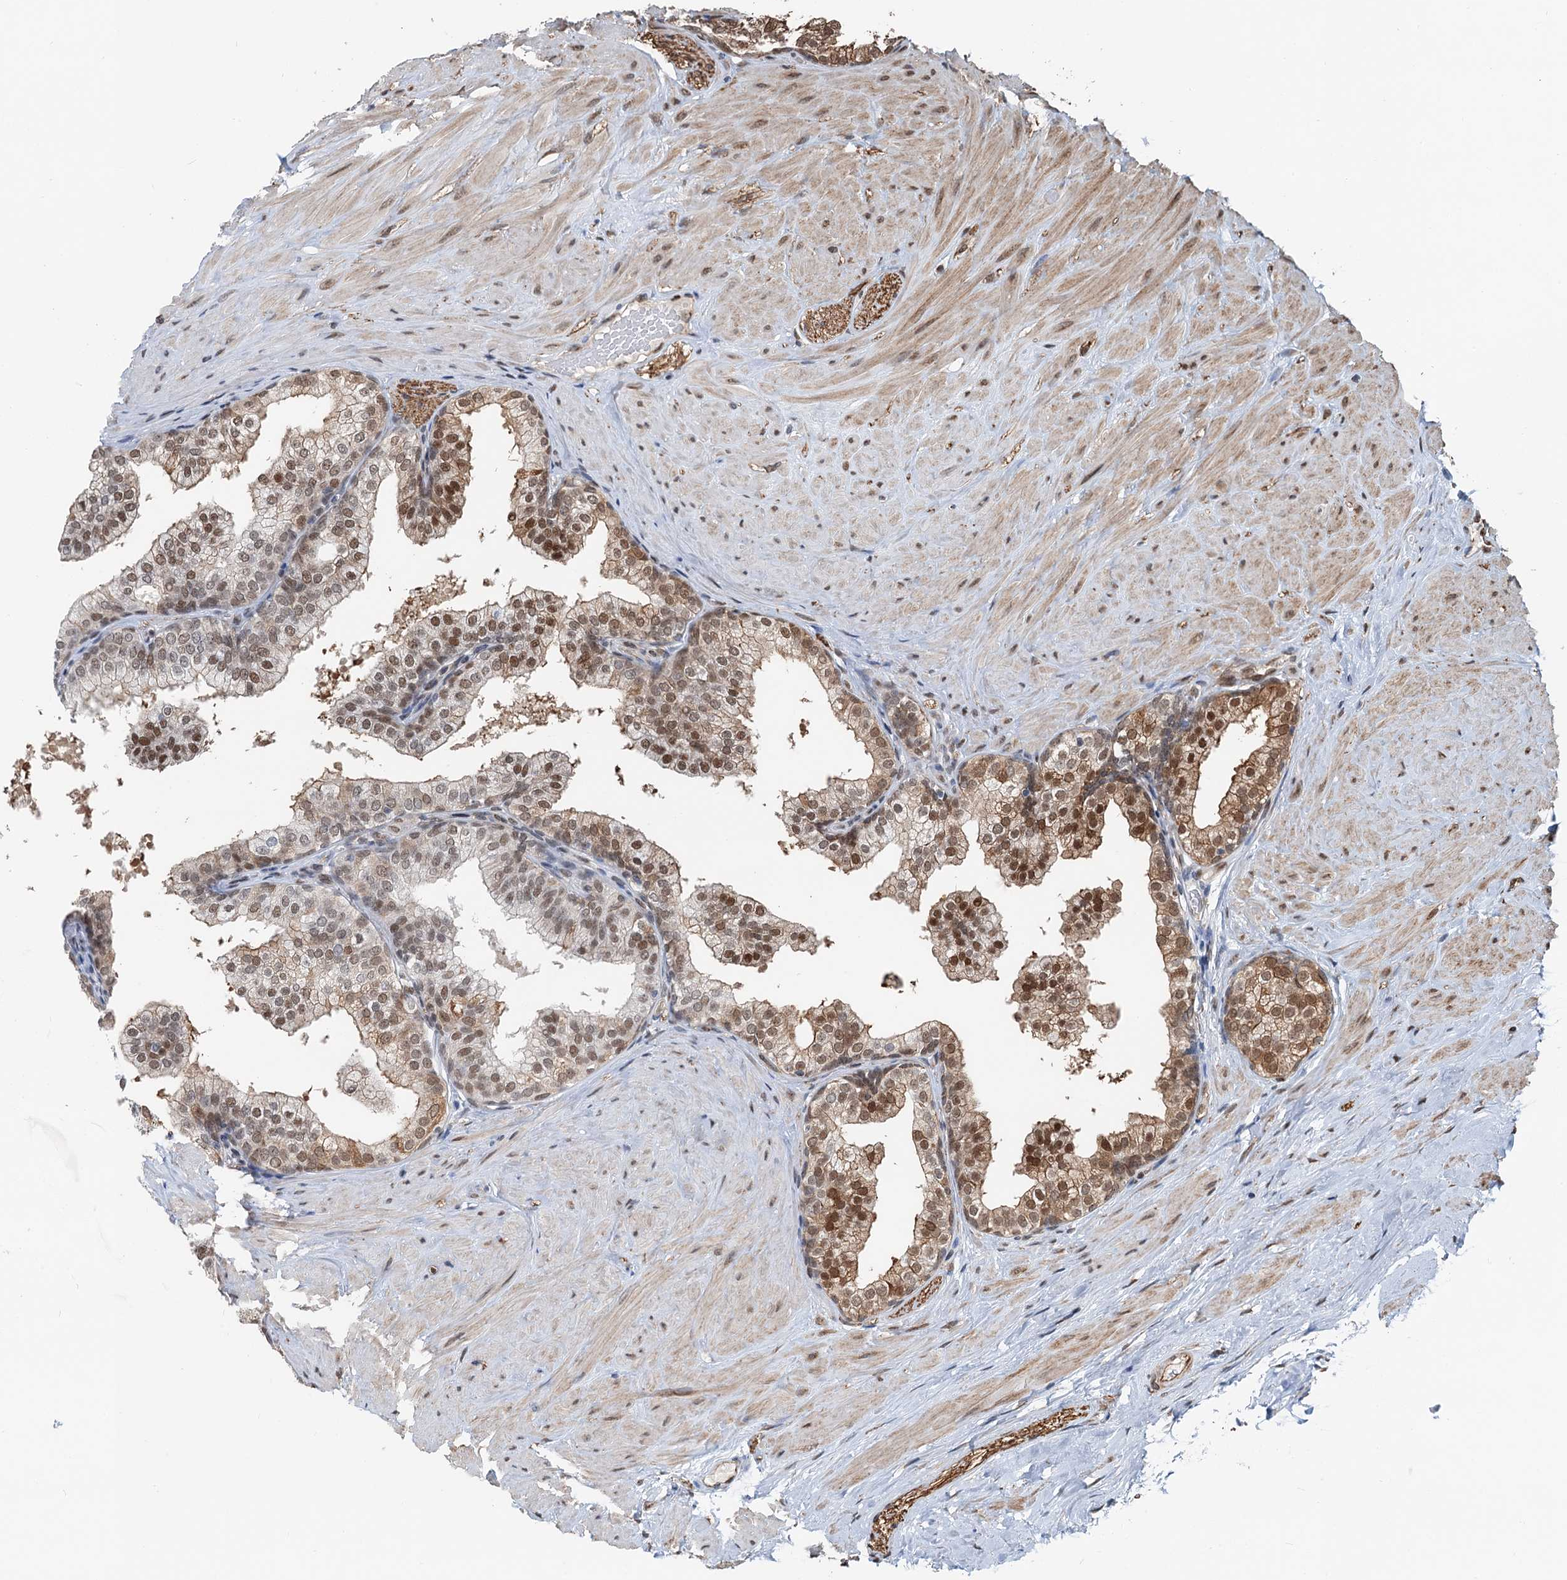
{"staining": {"intensity": "moderate", "quantity": "25%-75%", "location": "nuclear"}, "tissue": "prostate", "cell_type": "Glandular cells", "image_type": "normal", "snomed": [{"axis": "morphology", "description": "Normal tissue, NOS"}, {"axis": "topography", "description": "Prostate"}], "caption": "A medium amount of moderate nuclear expression is seen in approximately 25%-75% of glandular cells in unremarkable prostate. (Brightfield microscopy of DAB IHC at high magnification).", "gene": "CFDP1", "patient": {"sex": "male", "age": 60}}